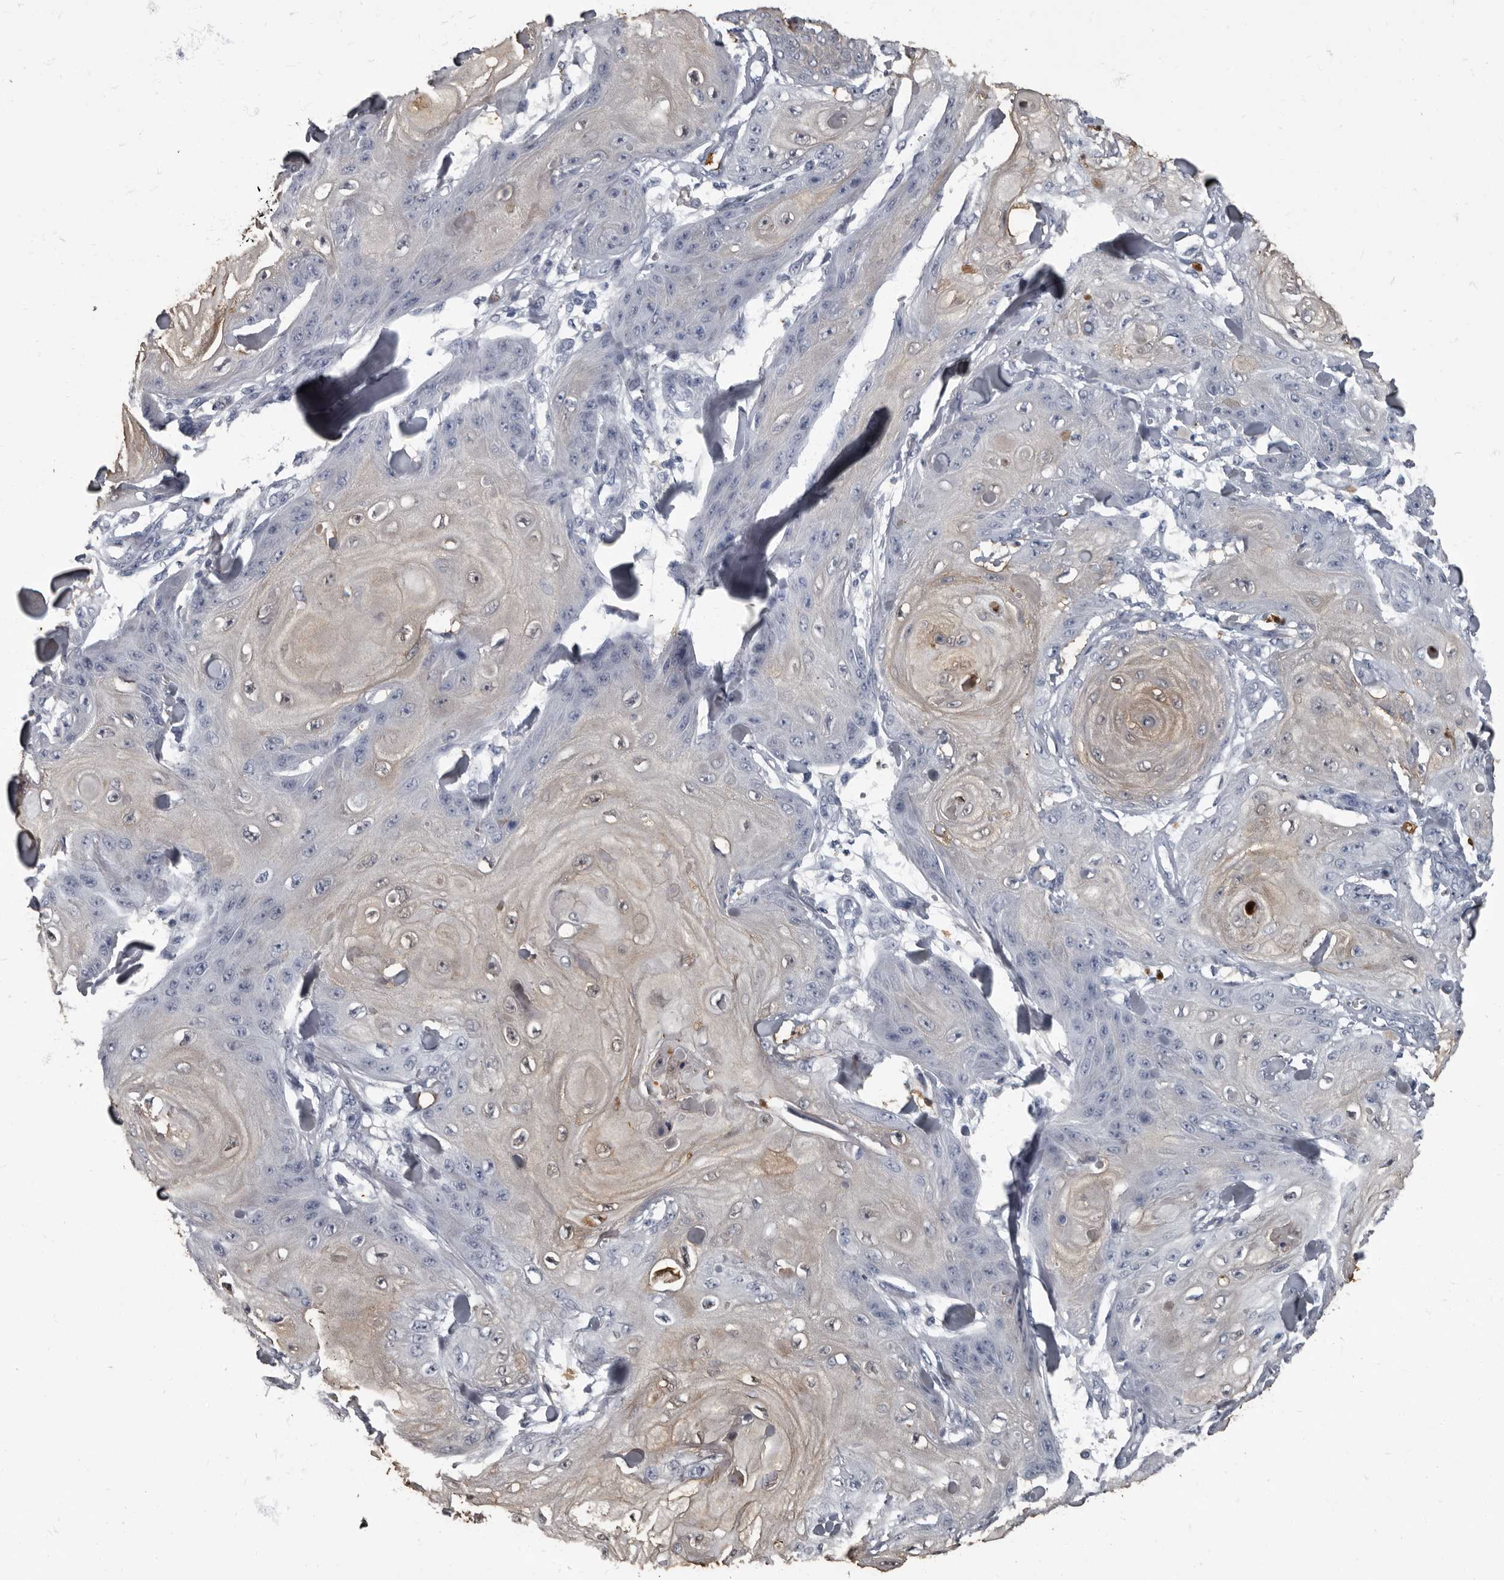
{"staining": {"intensity": "weak", "quantity": "<25%", "location": "cytoplasmic/membranous"}, "tissue": "skin cancer", "cell_type": "Tumor cells", "image_type": "cancer", "snomed": [{"axis": "morphology", "description": "Squamous cell carcinoma, NOS"}, {"axis": "topography", "description": "Skin"}], "caption": "Photomicrograph shows no protein expression in tumor cells of skin cancer tissue. The staining was performed using DAB to visualize the protein expression in brown, while the nuclei were stained in blue with hematoxylin (Magnification: 20x).", "gene": "TPD52L1", "patient": {"sex": "male", "age": 74}}